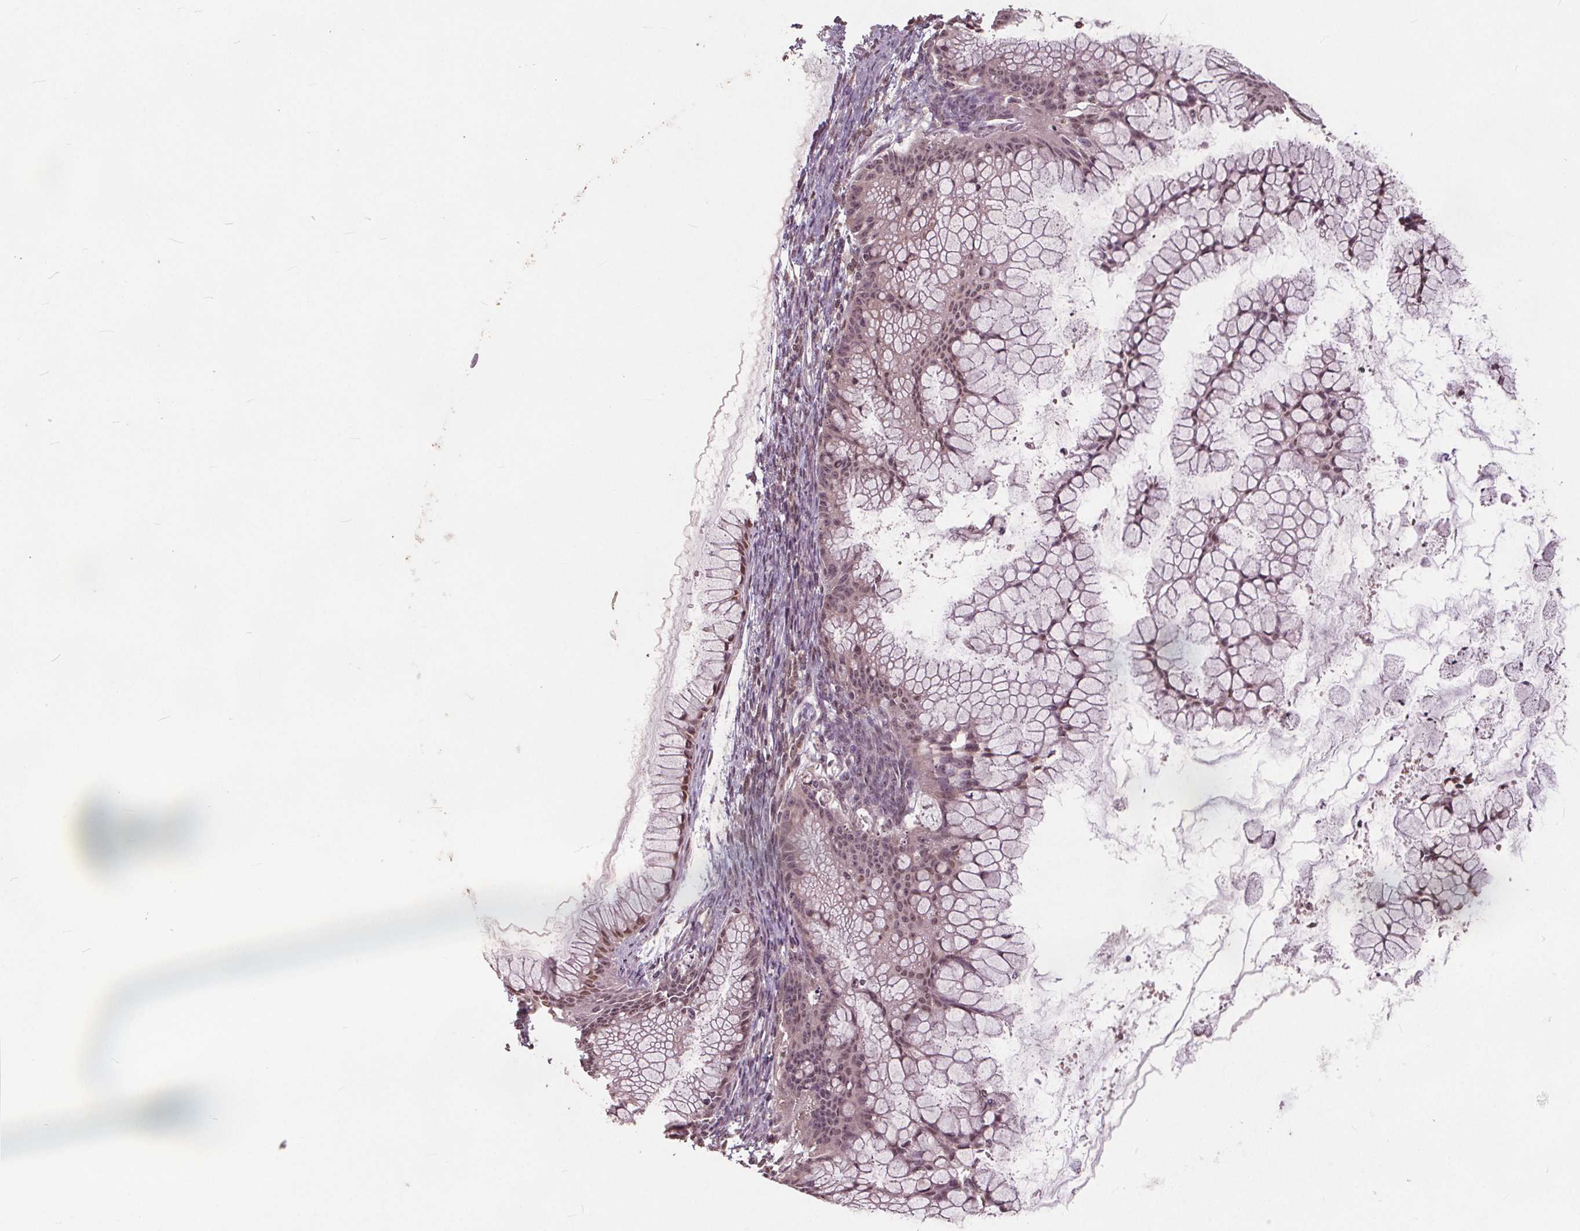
{"staining": {"intensity": "weak", "quantity": "25%-75%", "location": "nuclear"}, "tissue": "ovarian cancer", "cell_type": "Tumor cells", "image_type": "cancer", "snomed": [{"axis": "morphology", "description": "Cystadenocarcinoma, mucinous, NOS"}, {"axis": "topography", "description": "Ovary"}], "caption": "Immunohistochemistry staining of ovarian cancer, which demonstrates low levels of weak nuclear positivity in approximately 25%-75% of tumor cells indicating weak nuclear protein expression. The staining was performed using DAB (brown) for protein detection and nuclei were counterstained in hematoxylin (blue).", "gene": "HIF1AN", "patient": {"sex": "female", "age": 41}}